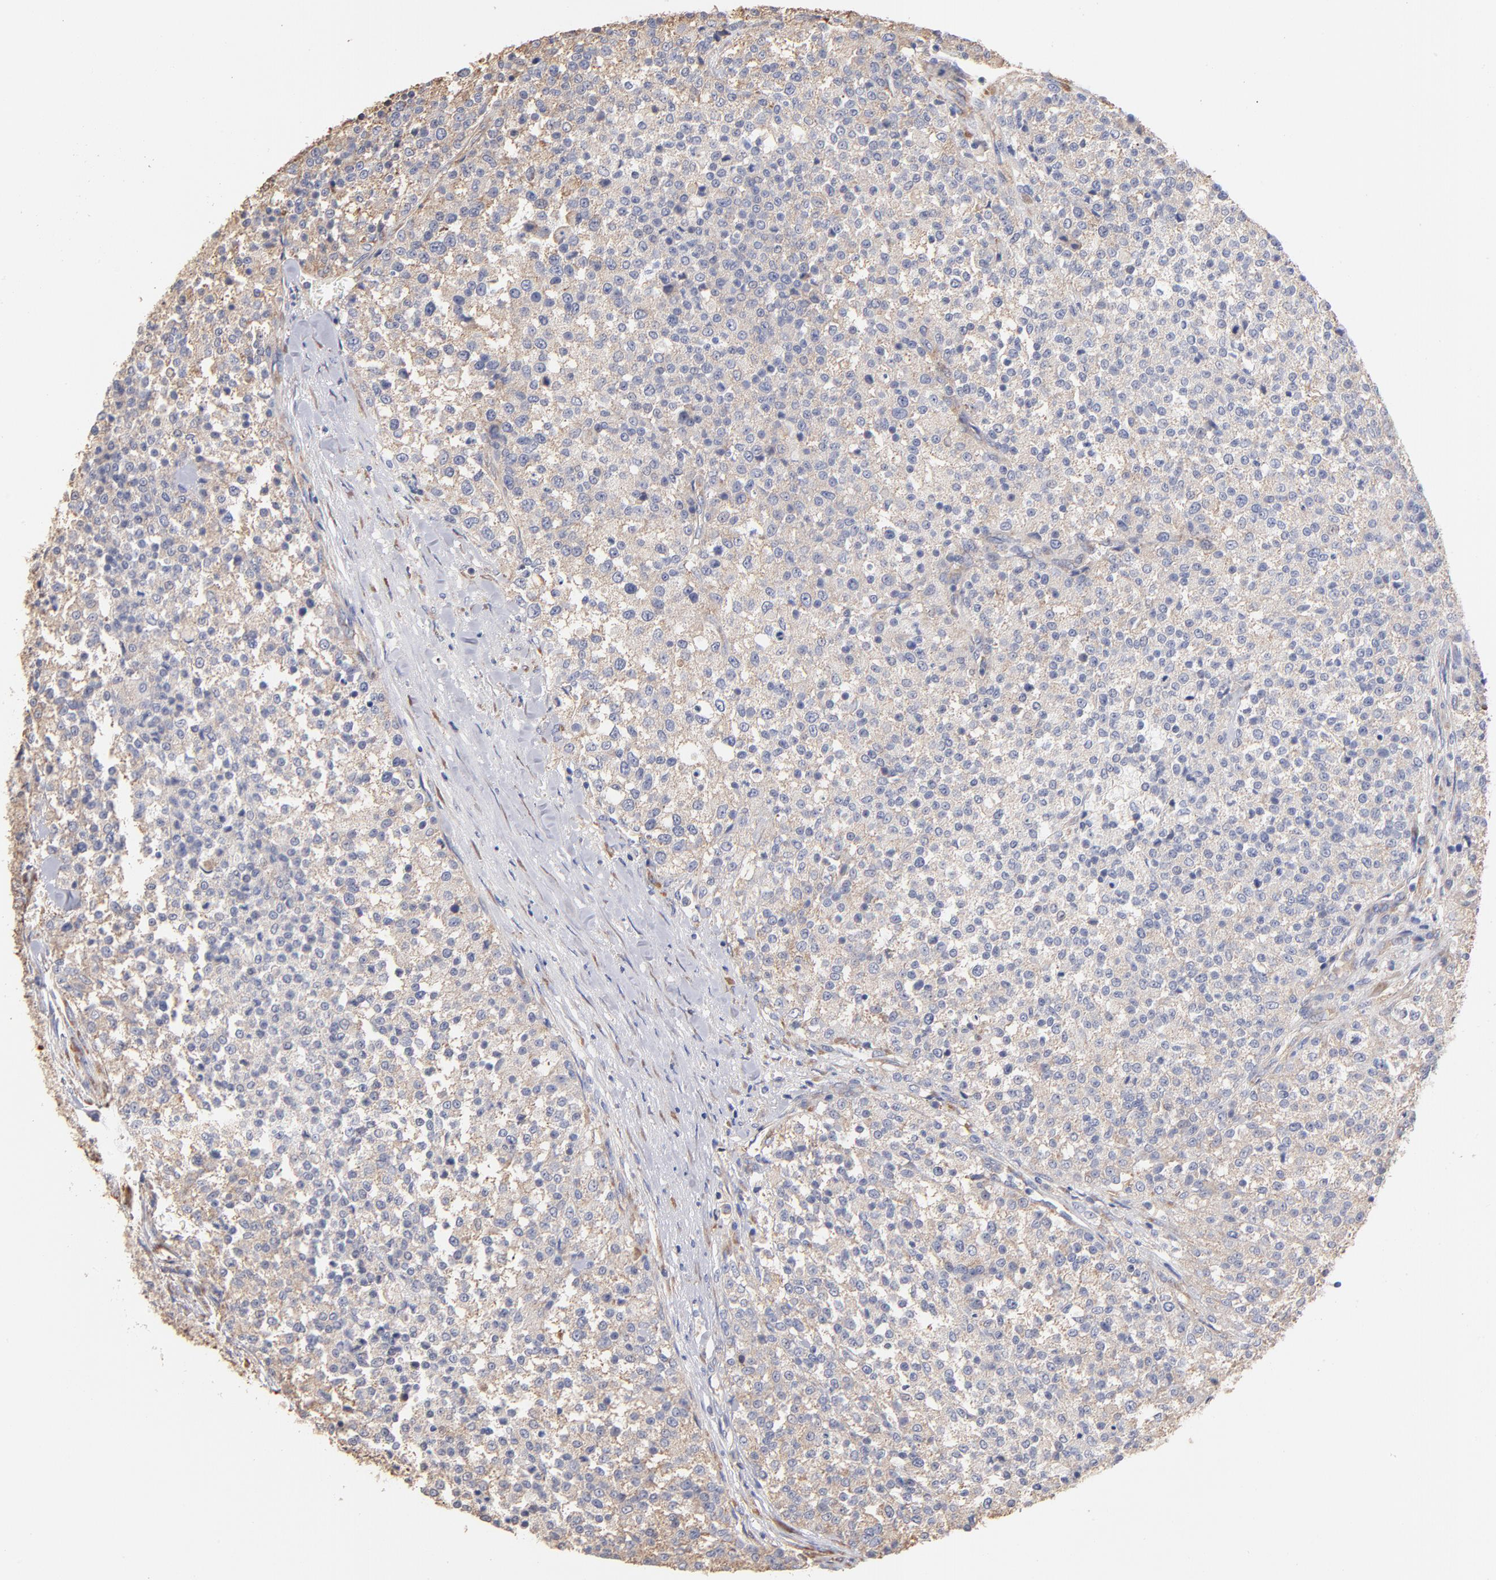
{"staining": {"intensity": "negative", "quantity": "none", "location": "none"}, "tissue": "testis cancer", "cell_type": "Tumor cells", "image_type": "cancer", "snomed": [{"axis": "morphology", "description": "Seminoma, NOS"}, {"axis": "topography", "description": "Testis"}], "caption": "A micrograph of testis cancer stained for a protein demonstrates no brown staining in tumor cells. Brightfield microscopy of immunohistochemistry stained with DAB (3,3'-diaminobenzidine) (brown) and hematoxylin (blue), captured at high magnification.", "gene": "RPL9", "patient": {"sex": "male", "age": 59}}